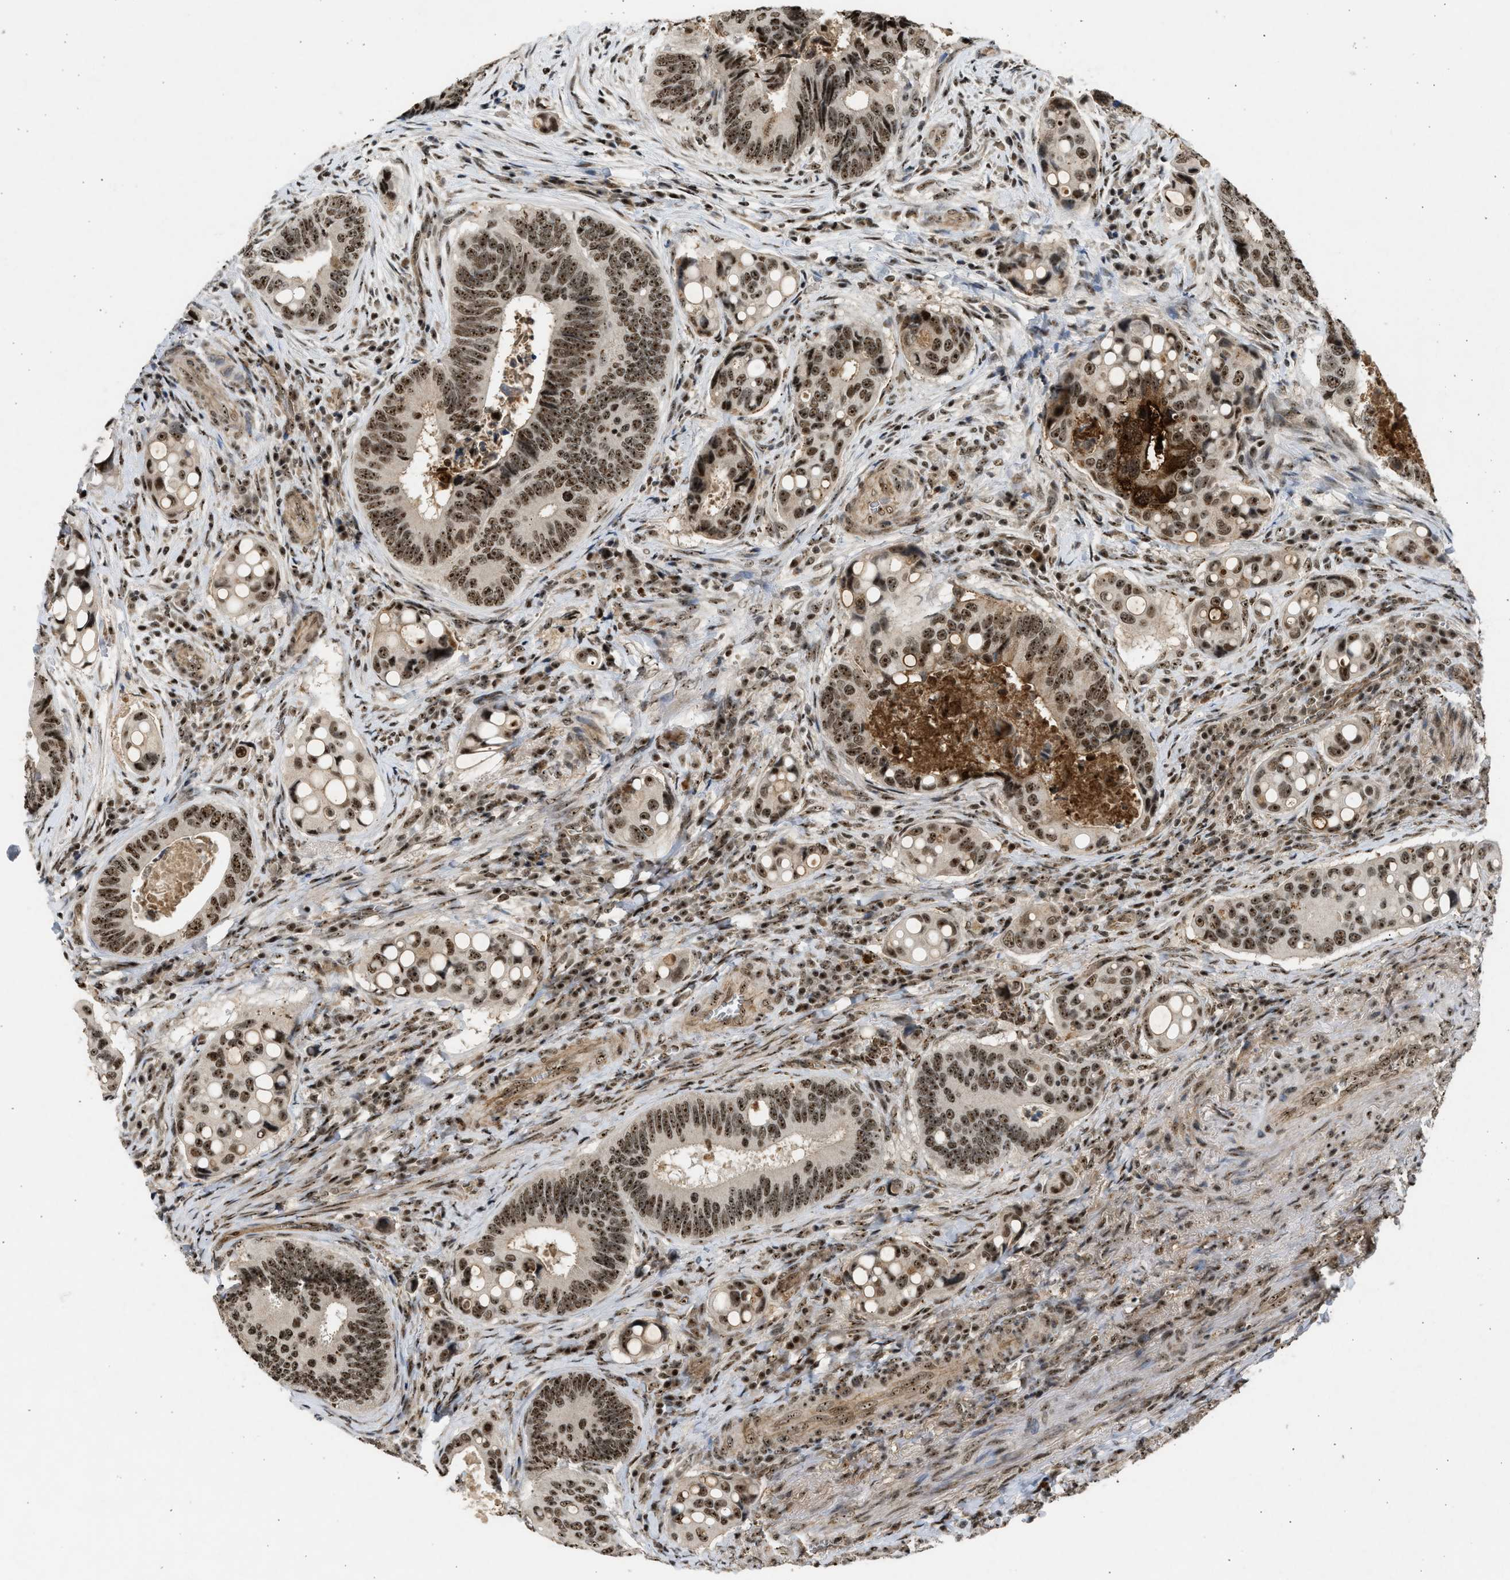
{"staining": {"intensity": "moderate", "quantity": ">75%", "location": "nuclear"}, "tissue": "colorectal cancer", "cell_type": "Tumor cells", "image_type": "cancer", "snomed": [{"axis": "morphology", "description": "Inflammation, NOS"}, {"axis": "morphology", "description": "Adenocarcinoma, NOS"}, {"axis": "topography", "description": "Colon"}], "caption": "Immunohistochemical staining of colorectal adenocarcinoma exhibits moderate nuclear protein expression in approximately >75% of tumor cells.", "gene": "TFDP2", "patient": {"sex": "male", "age": 72}}